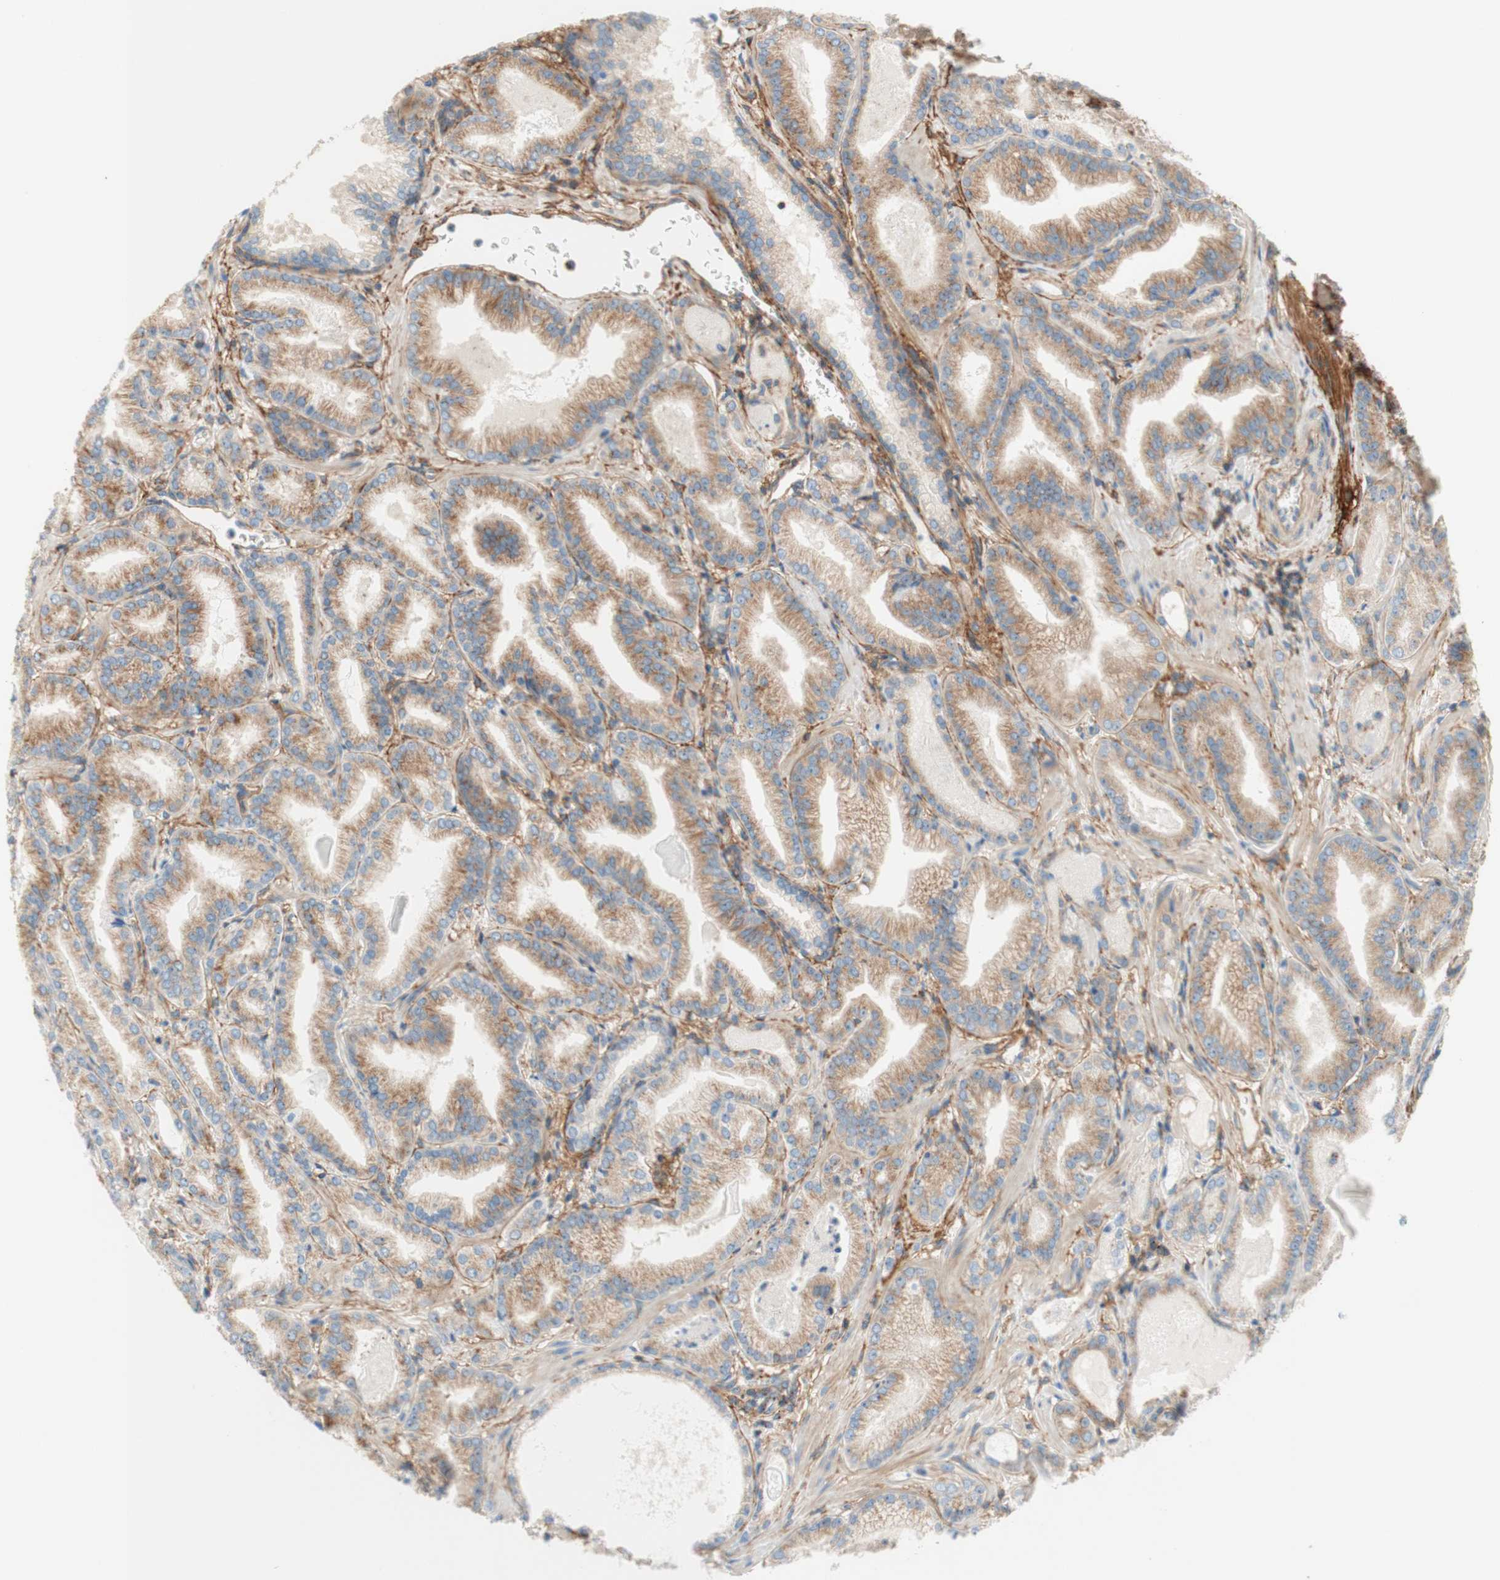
{"staining": {"intensity": "moderate", "quantity": "25%-75%", "location": "cytoplasmic/membranous"}, "tissue": "prostate cancer", "cell_type": "Tumor cells", "image_type": "cancer", "snomed": [{"axis": "morphology", "description": "Adenocarcinoma, Low grade"}, {"axis": "topography", "description": "Prostate"}], "caption": "An image of low-grade adenocarcinoma (prostate) stained for a protein reveals moderate cytoplasmic/membranous brown staining in tumor cells.", "gene": "VPS26A", "patient": {"sex": "male", "age": 59}}